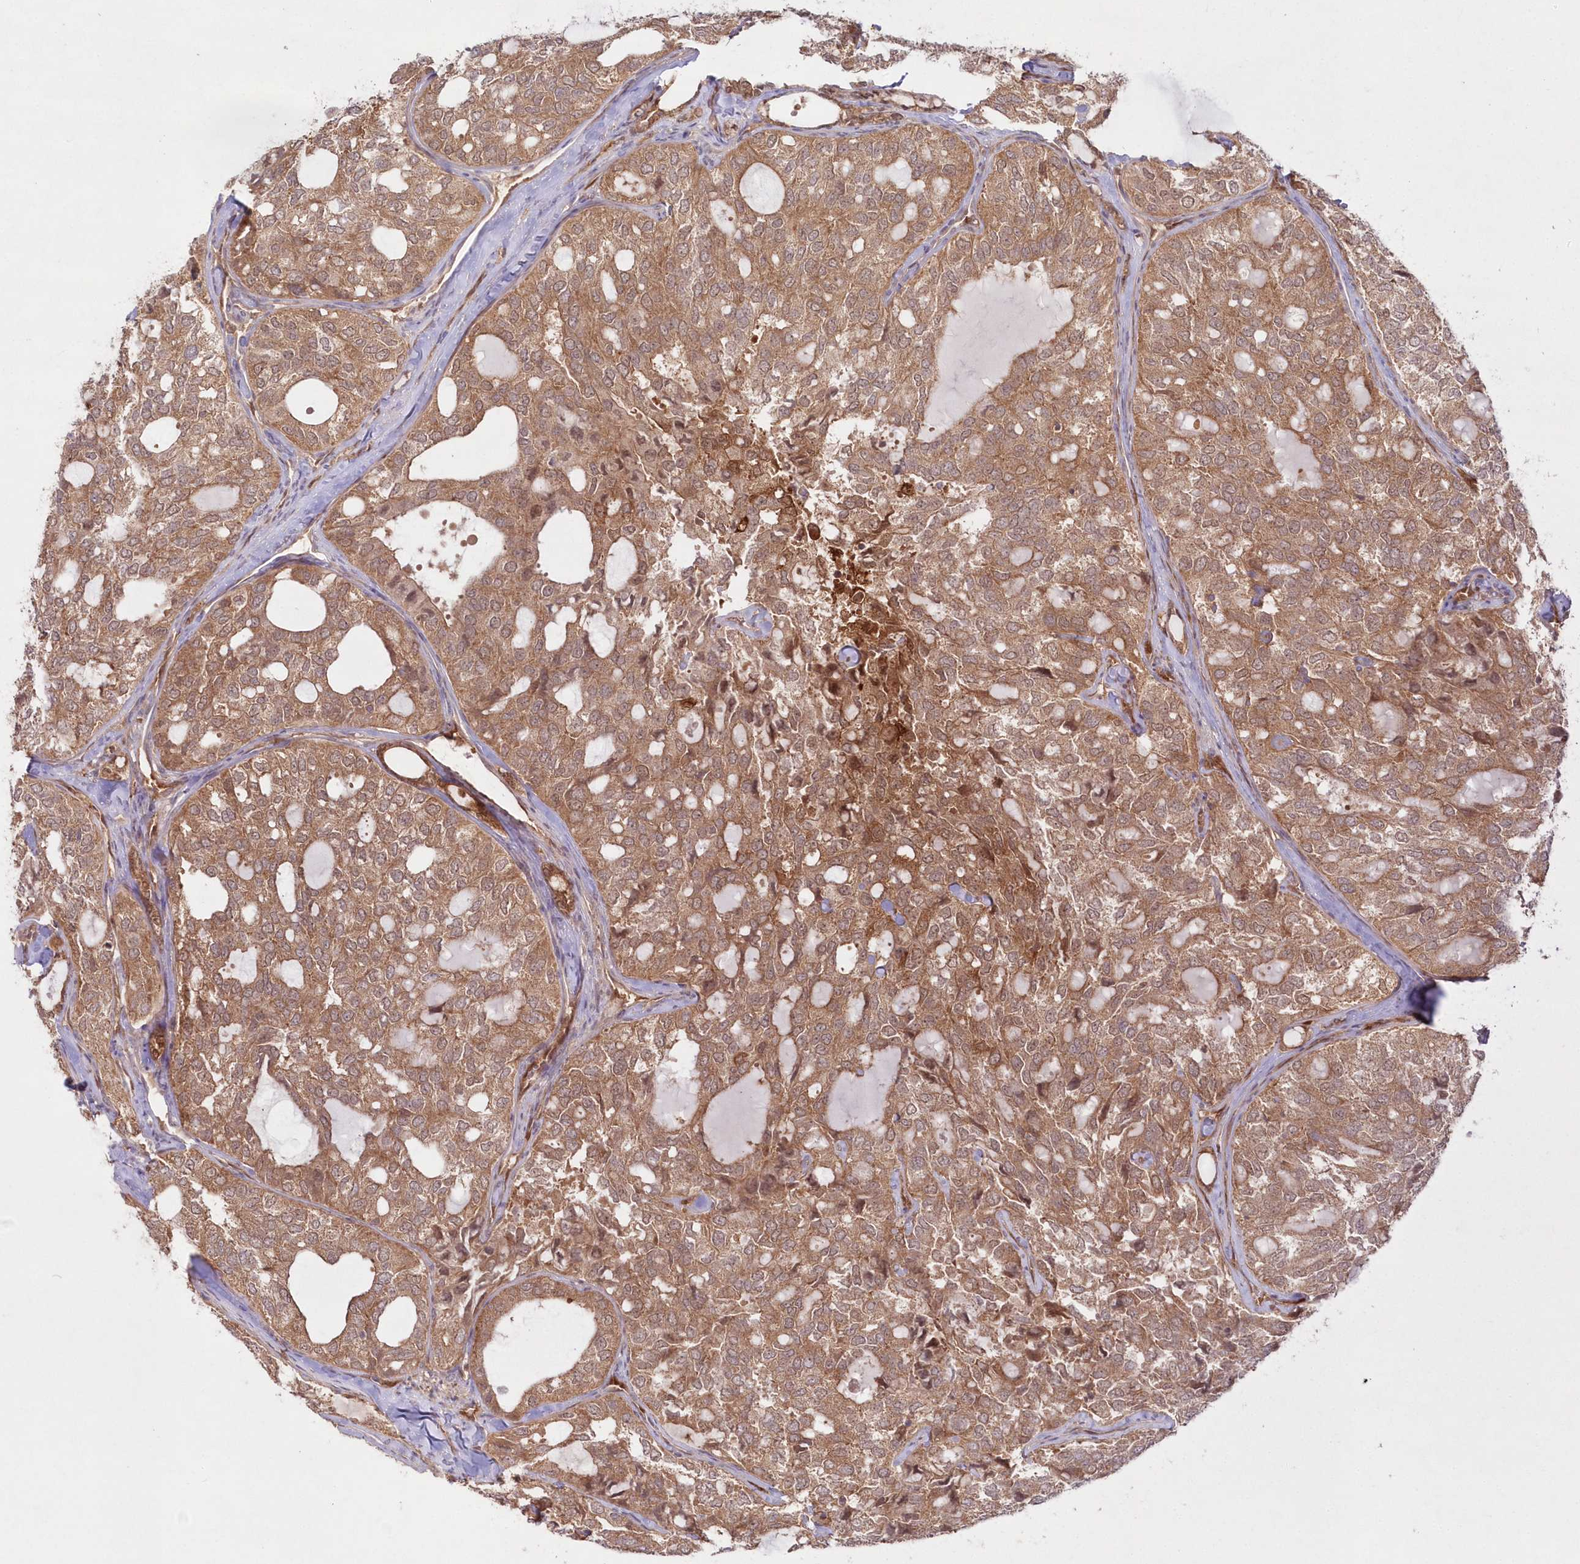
{"staining": {"intensity": "moderate", "quantity": ">75%", "location": "cytoplasmic/membranous"}, "tissue": "thyroid cancer", "cell_type": "Tumor cells", "image_type": "cancer", "snomed": [{"axis": "morphology", "description": "Follicular adenoma carcinoma, NOS"}, {"axis": "topography", "description": "Thyroid gland"}], "caption": "This micrograph displays immunohistochemistry staining of human follicular adenoma carcinoma (thyroid), with medium moderate cytoplasmic/membranous expression in approximately >75% of tumor cells.", "gene": "GBE1", "patient": {"sex": "male", "age": 75}}